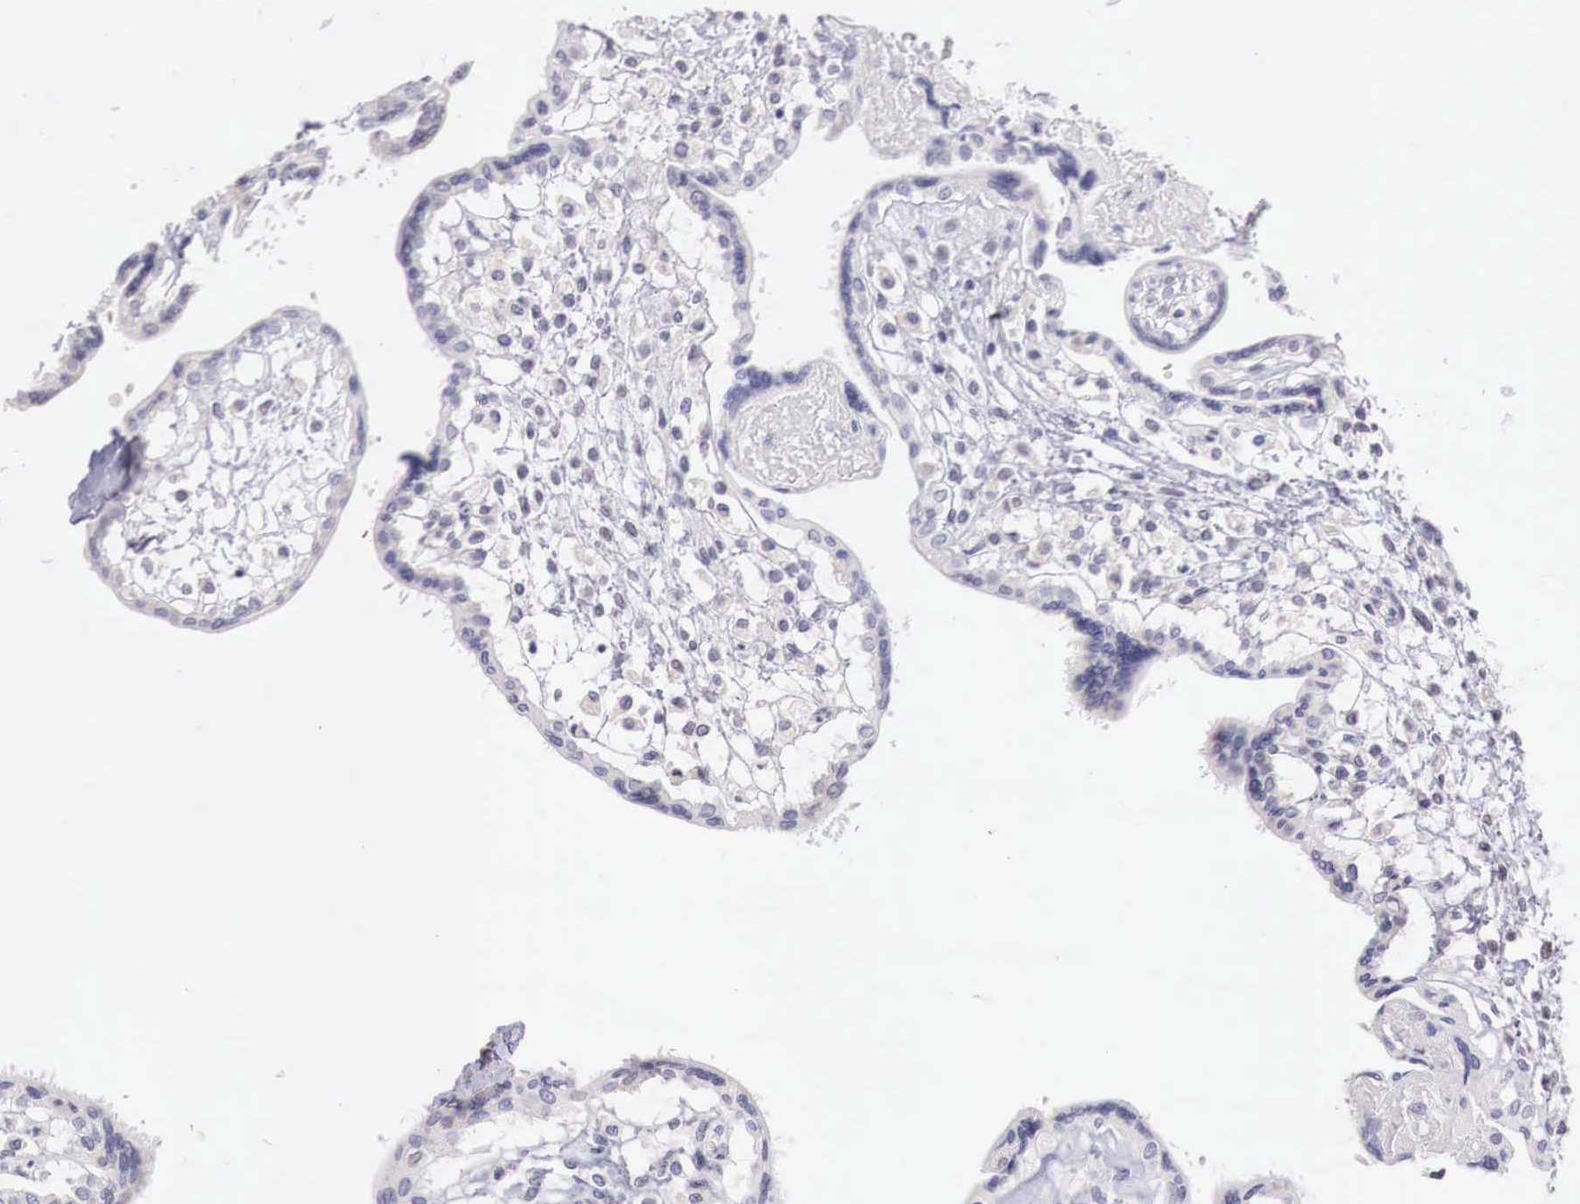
{"staining": {"intensity": "negative", "quantity": "none", "location": "none"}, "tissue": "placenta", "cell_type": "Decidual cells", "image_type": "normal", "snomed": [{"axis": "morphology", "description": "Normal tissue, NOS"}, {"axis": "topography", "description": "Placenta"}], "caption": "High magnification brightfield microscopy of unremarkable placenta stained with DAB (brown) and counterstained with hematoxylin (blue): decidual cells show no significant staining. The staining was performed using DAB (3,3'-diaminobenzidine) to visualize the protein expression in brown, while the nuclei were stained in blue with hematoxylin (Magnification: 20x).", "gene": "XPNPEP2", "patient": {"sex": "female", "age": 31}}